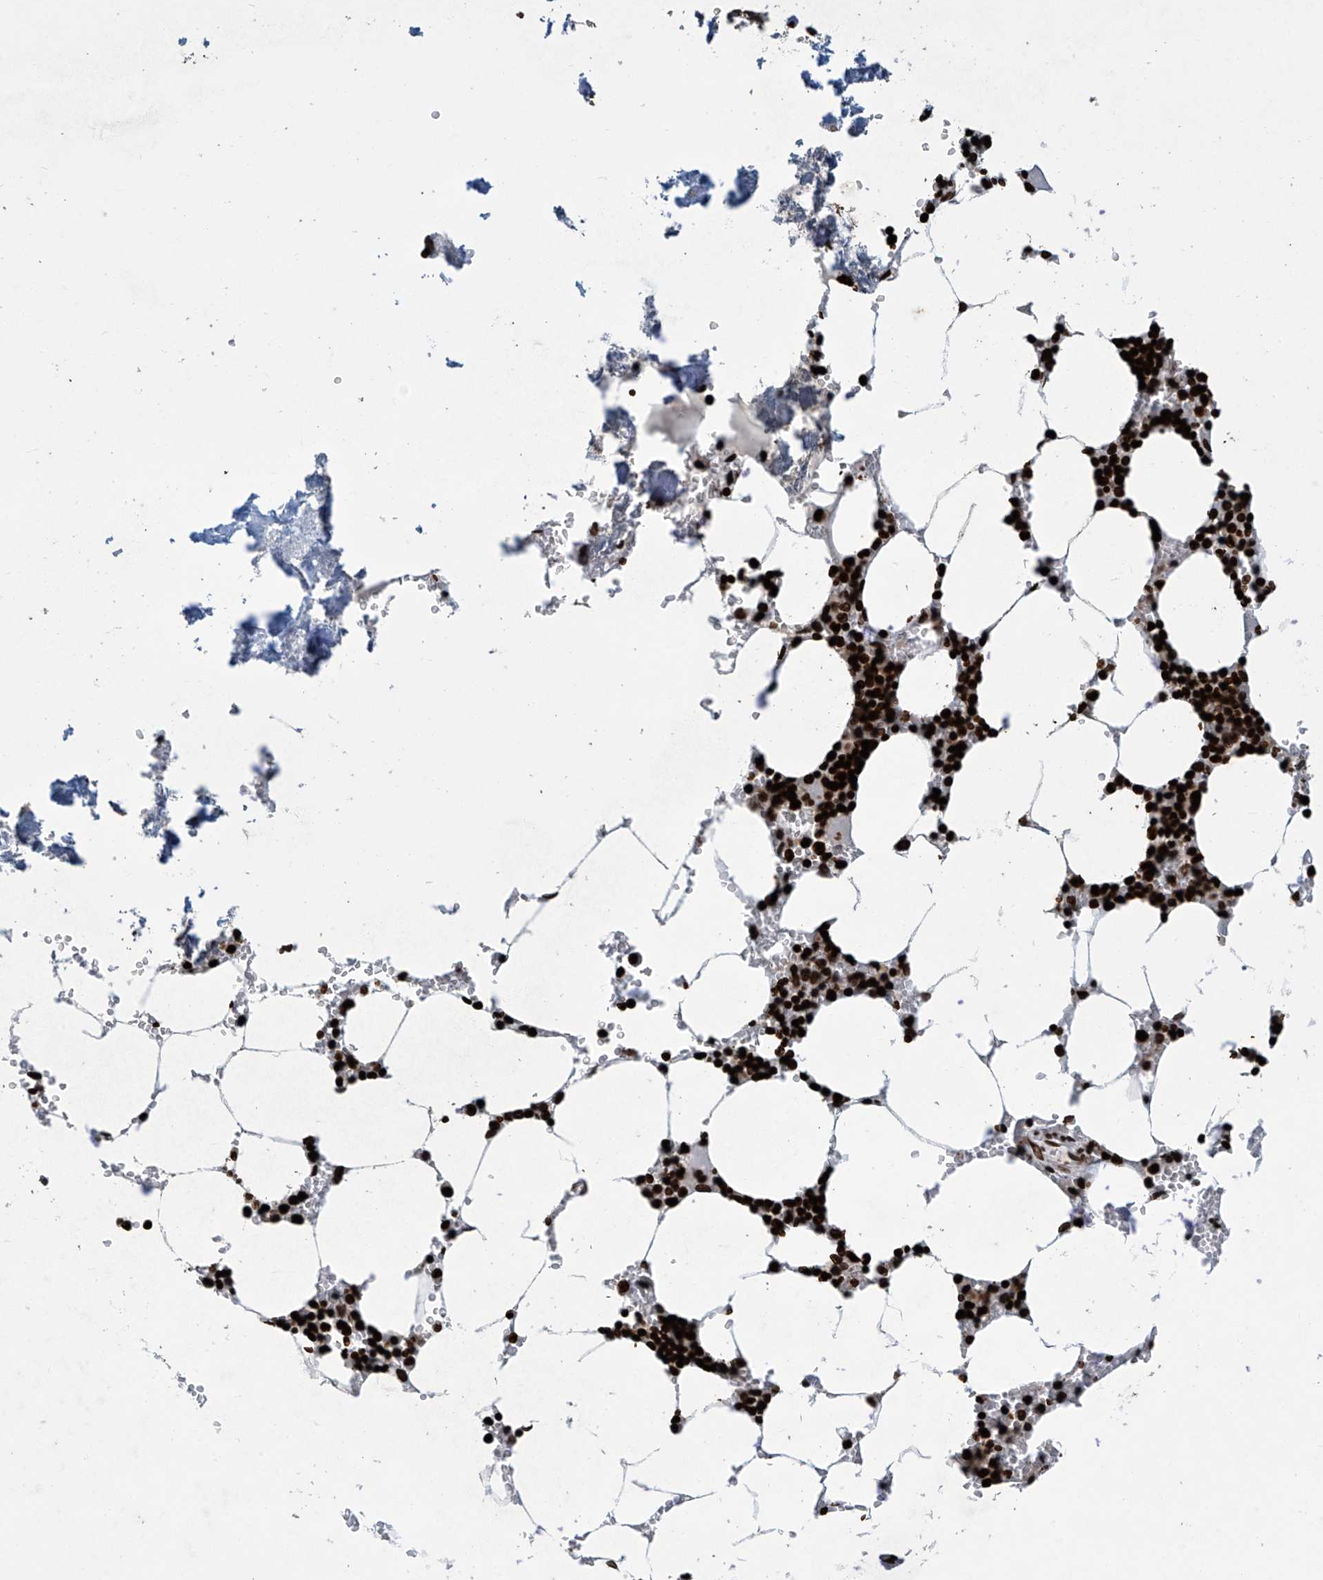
{"staining": {"intensity": "strong", "quantity": ">75%", "location": "nuclear"}, "tissue": "bone marrow", "cell_type": "Hematopoietic cells", "image_type": "normal", "snomed": [{"axis": "morphology", "description": "Normal tissue, NOS"}, {"axis": "topography", "description": "Bone marrow"}], "caption": "Hematopoietic cells demonstrate strong nuclear expression in about >75% of cells in benign bone marrow.", "gene": "H4C16", "patient": {"sex": "male", "age": 70}}